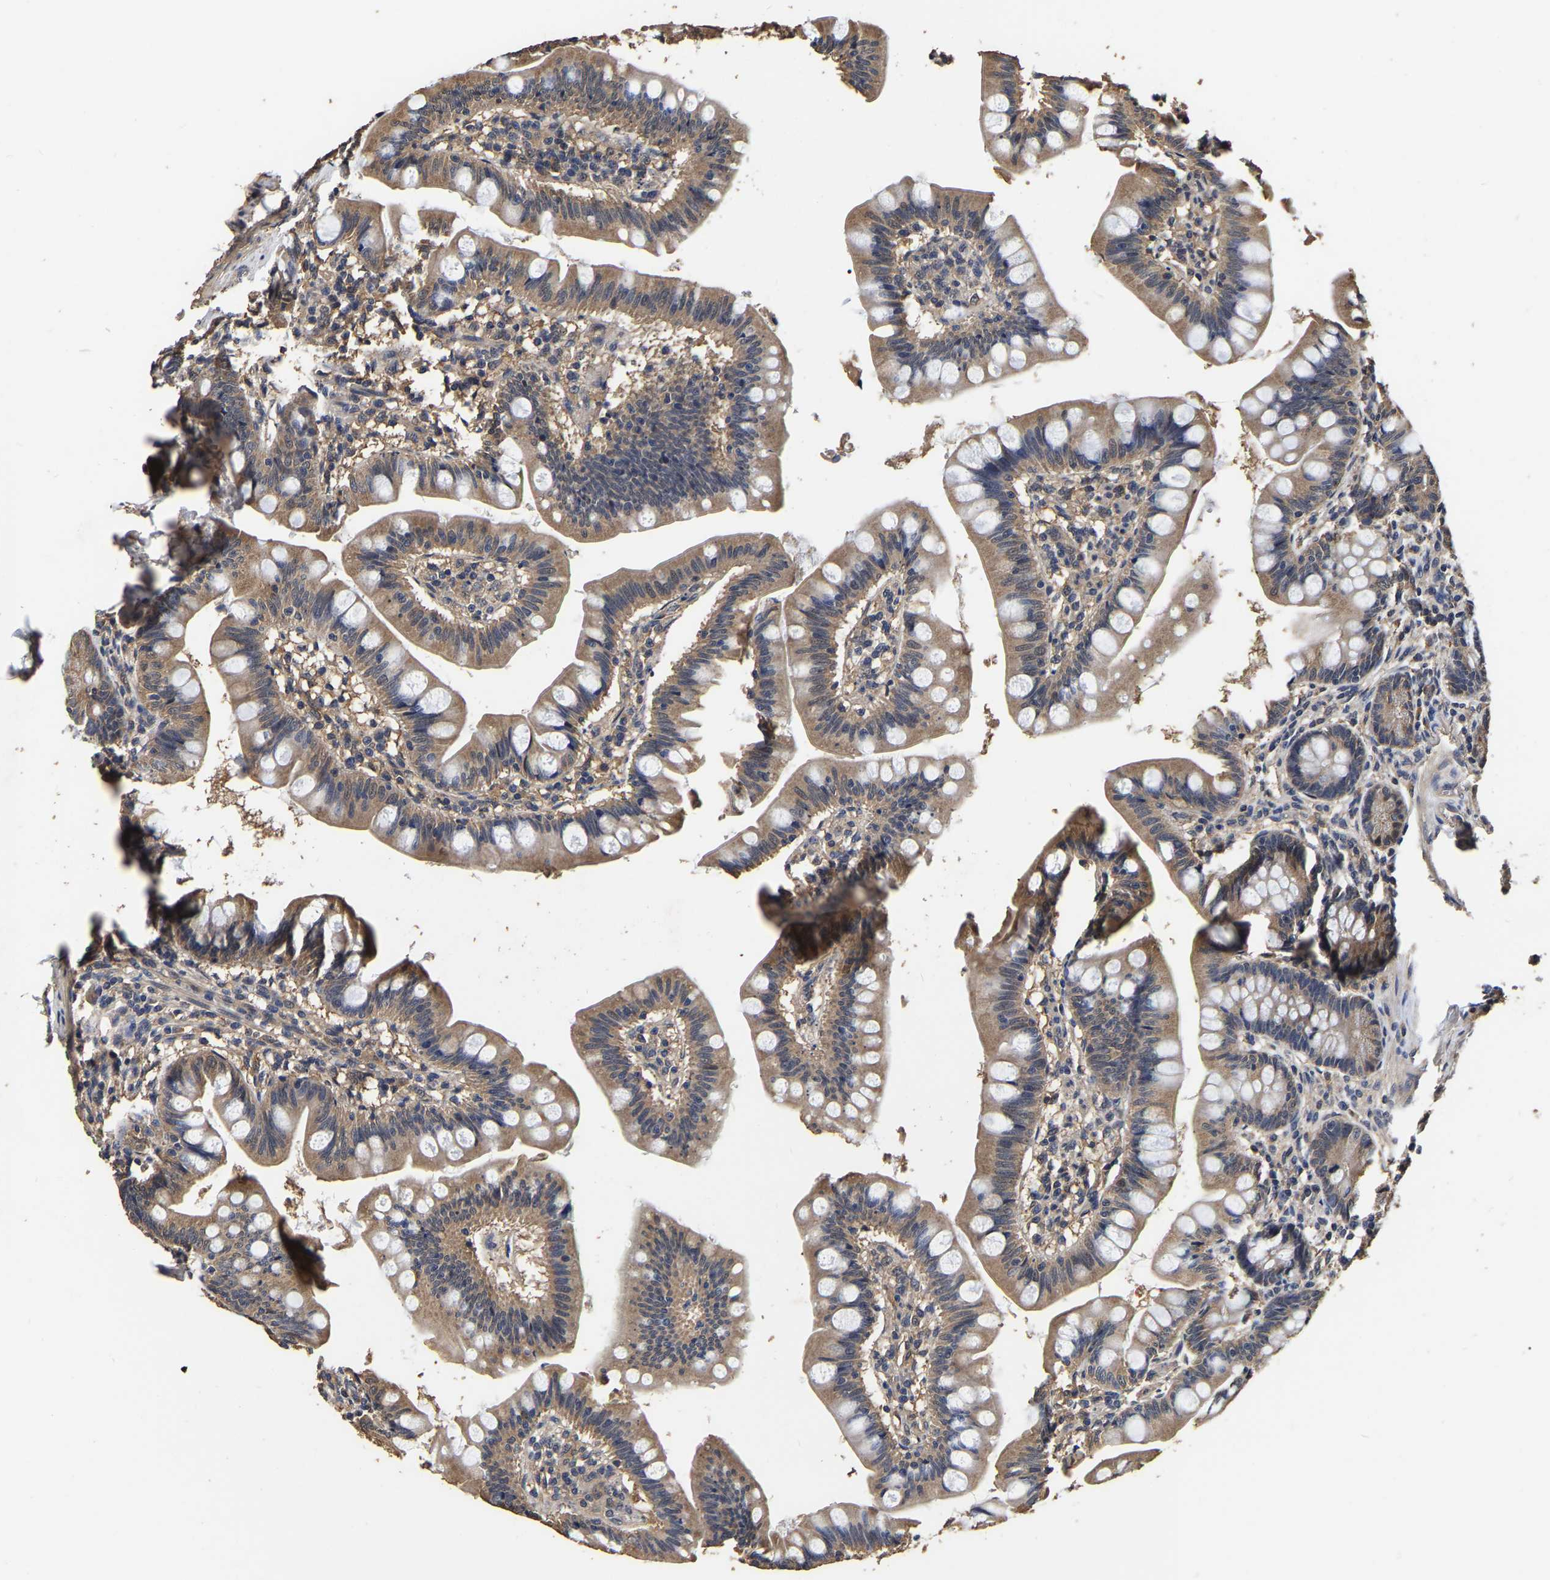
{"staining": {"intensity": "moderate", "quantity": ">75%", "location": "cytoplasmic/membranous"}, "tissue": "small intestine", "cell_type": "Glandular cells", "image_type": "normal", "snomed": [{"axis": "morphology", "description": "Normal tissue, NOS"}, {"axis": "topography", "description": "Small intestine"}], "caption": "Immunohistochemical staining of benign human small intestine reveals moderate cytoplasmic/membranous protein positivity in approximately >75% of glandular cells. (Brightfield microscopy of DAB IHC at high magnification).", "gene": "STK32C", "patient": {"sex": "male", "age": 7}}